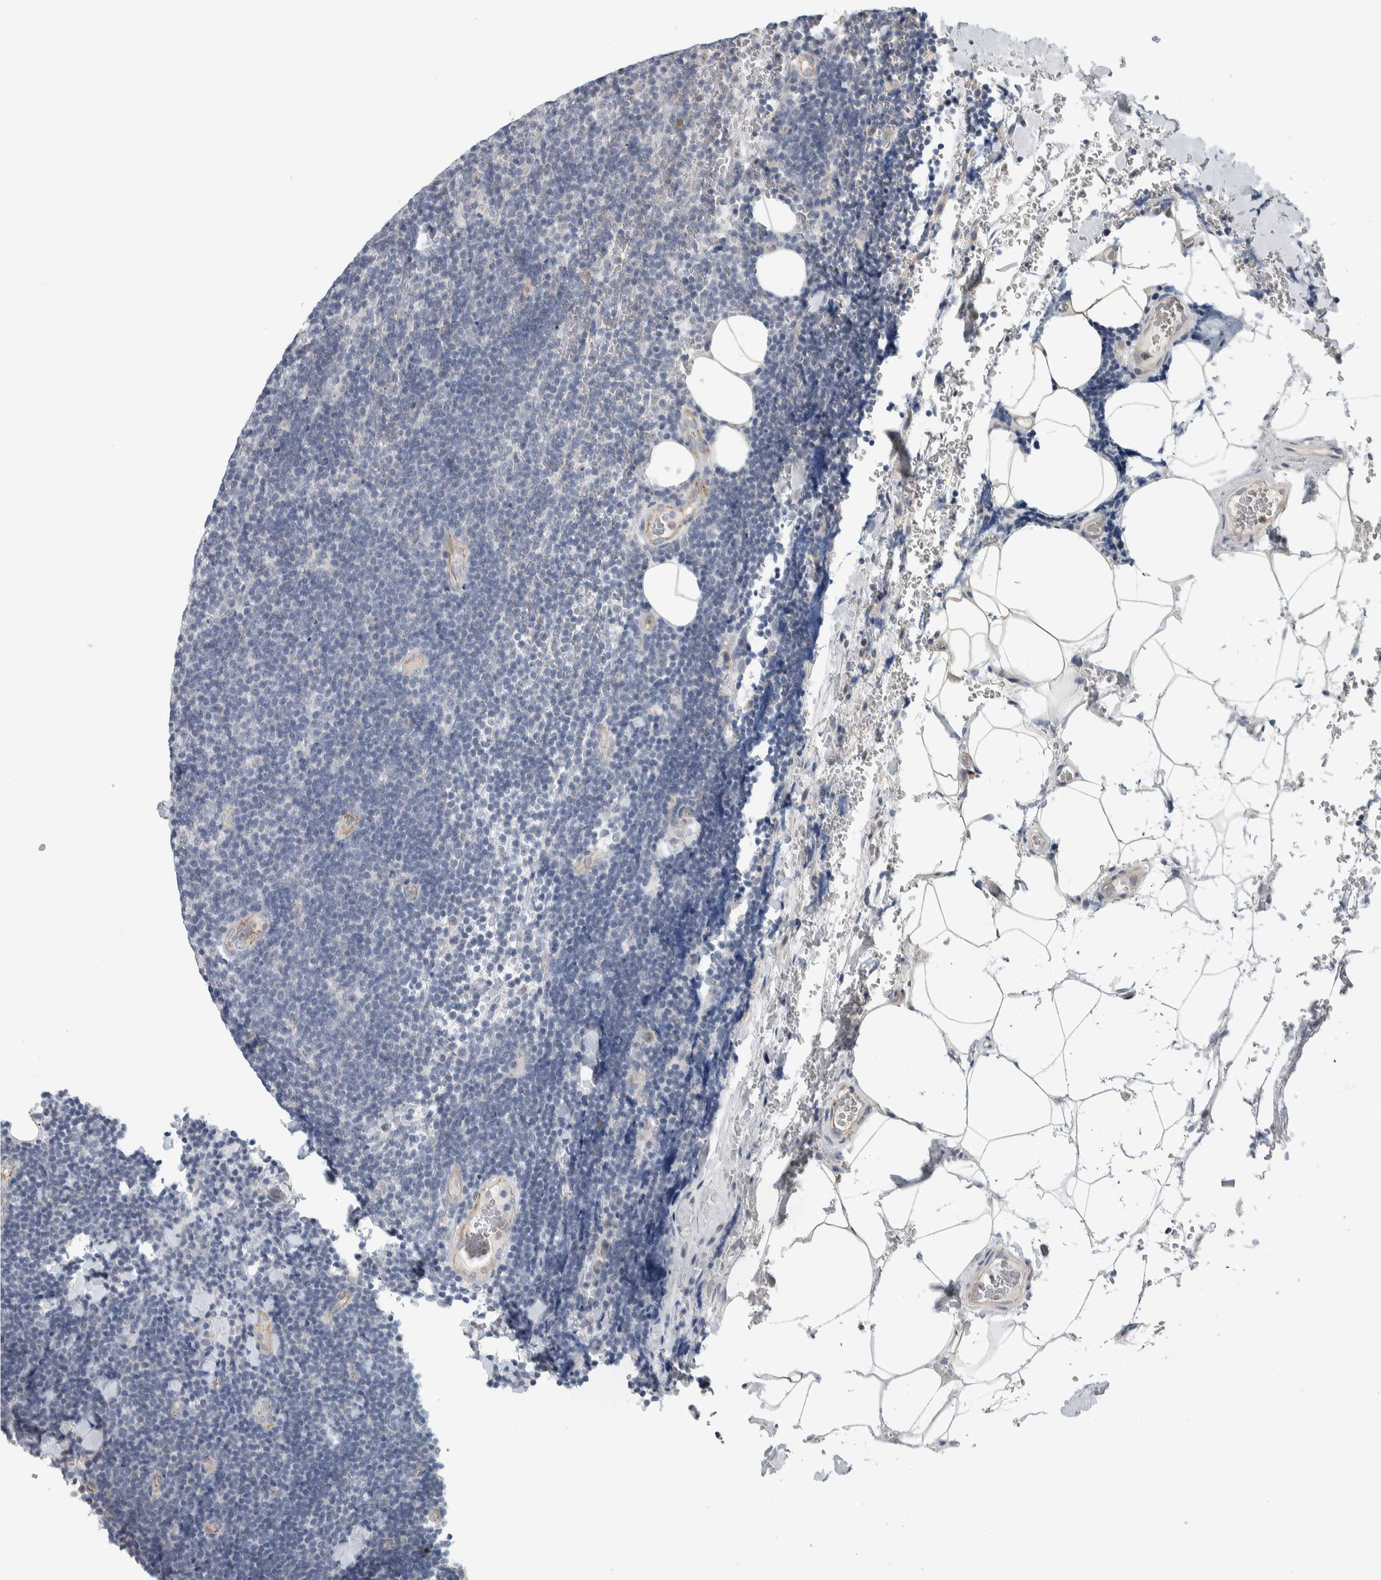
{"staining": {"intensity": "negative", "quantity": "none", "location": "none"}, "tissue": "lymphoma", "cell_type": "Tumor cells", "image_type": "cancer", "snomed": [{"axis": "morphology", "description": "Malignant lymphoma, non-Hodgkin's type, Low grade"}, {"axis": "topography", "description": "Lymph node"}], "caption": "Tumor cells are negative for brown protein staining in low-grade malignant lymphoma, non-Hodgkin's type.", "gene": "KCNJ3", "patient": {"sex": "male", "age": 66}}